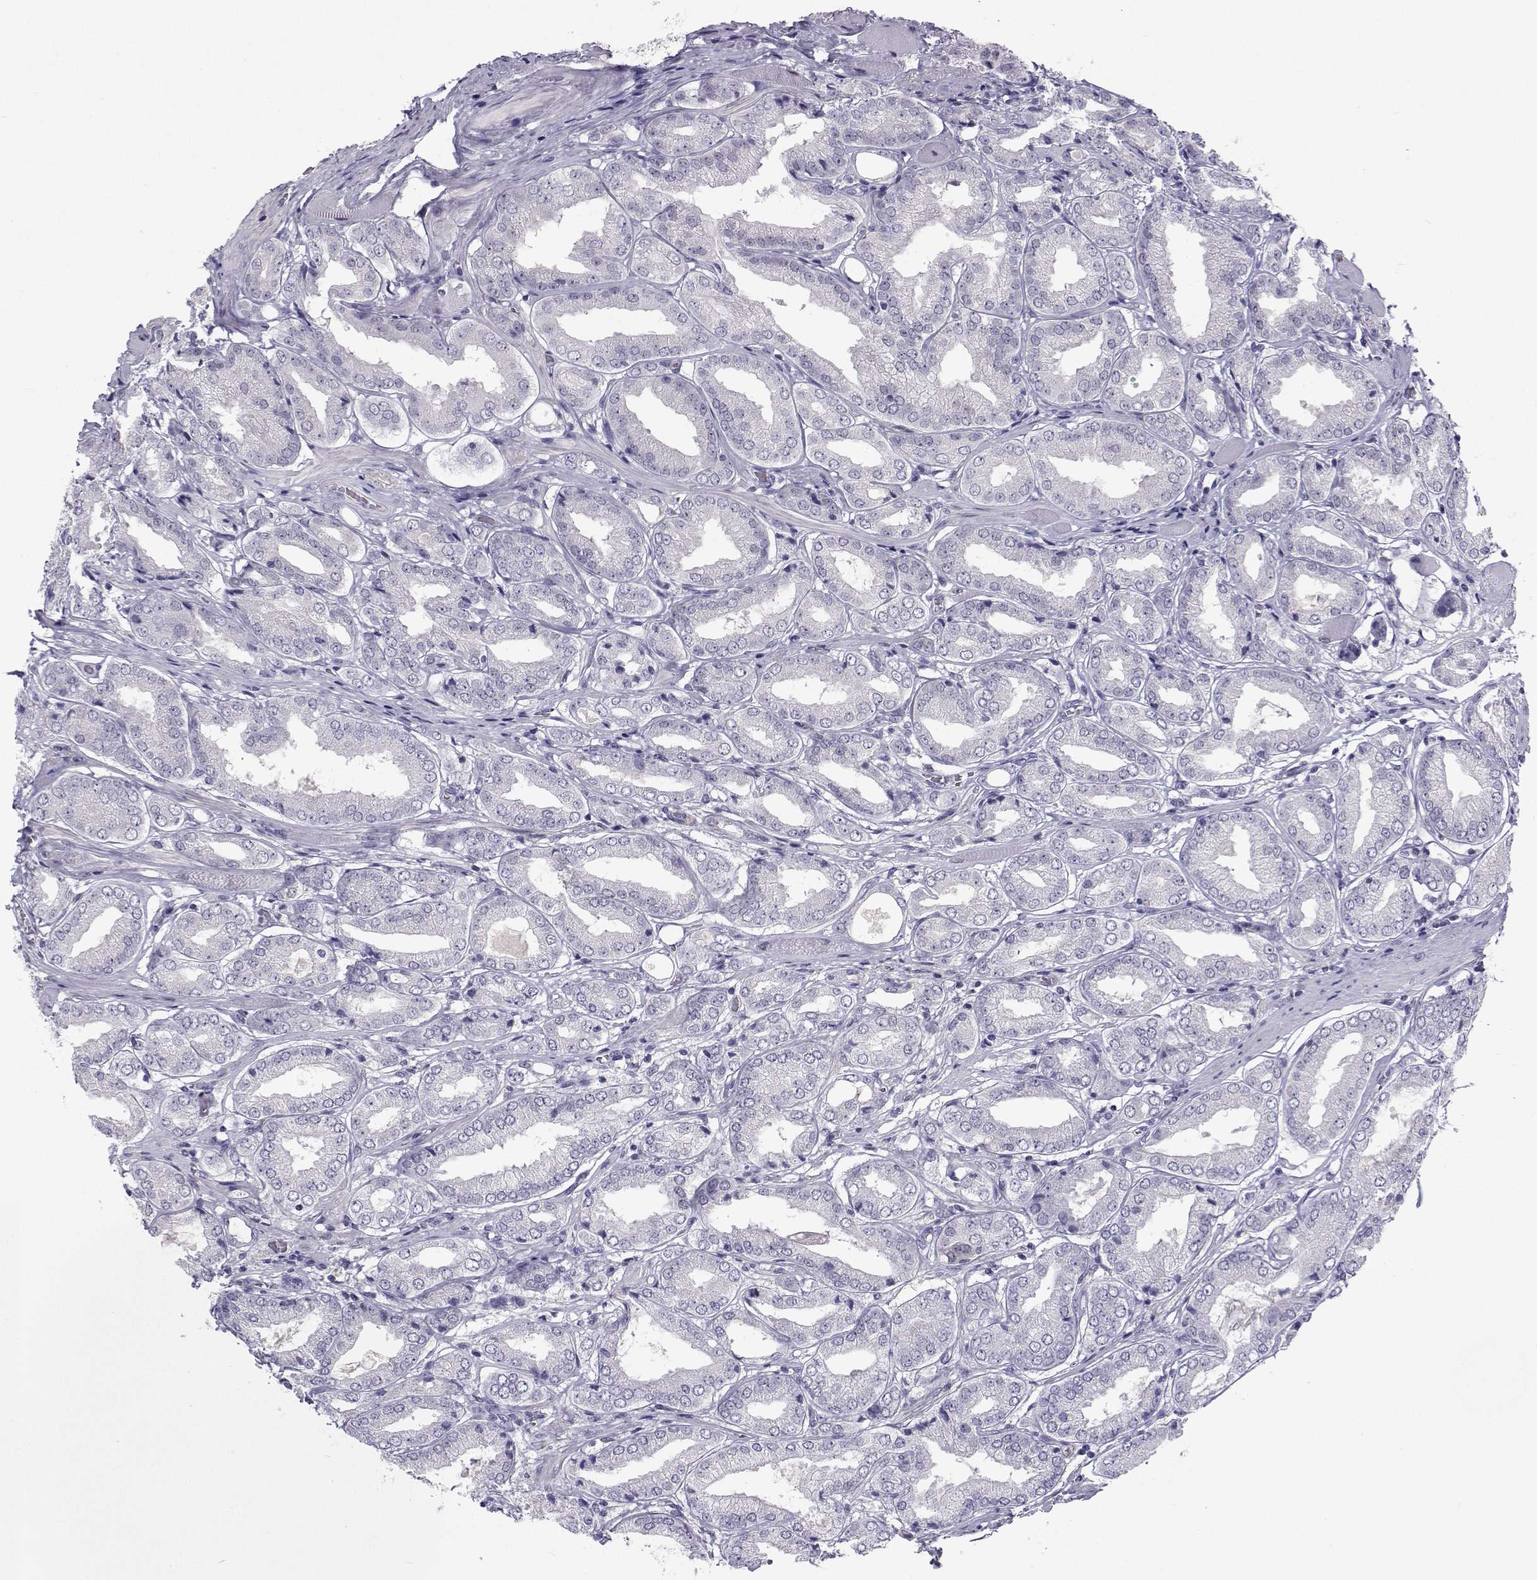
{"staining": {"intensity": "negative", "quantity": "none", "location": "none"}, "tissue": "prostate cancer", "cell_type": "Tumor cells", "image_type": "cancer", "snomed": [{"axis": "morphology", "description": "Adenocarcinoma, NOS"}, {"axis": "topography", "description": "Prostate"}], "caption": "Protein analysis of prostate cancer (adenocarcinoma) demonstrates no significant staining in tumor cells. (Brightfield microscopy of DAB (3,3'-diaminobenzidine) immunohistochemistry (IHC) at high magnification).", "gene": "GALM", "patient": {"sex": "male", "age": 63}}